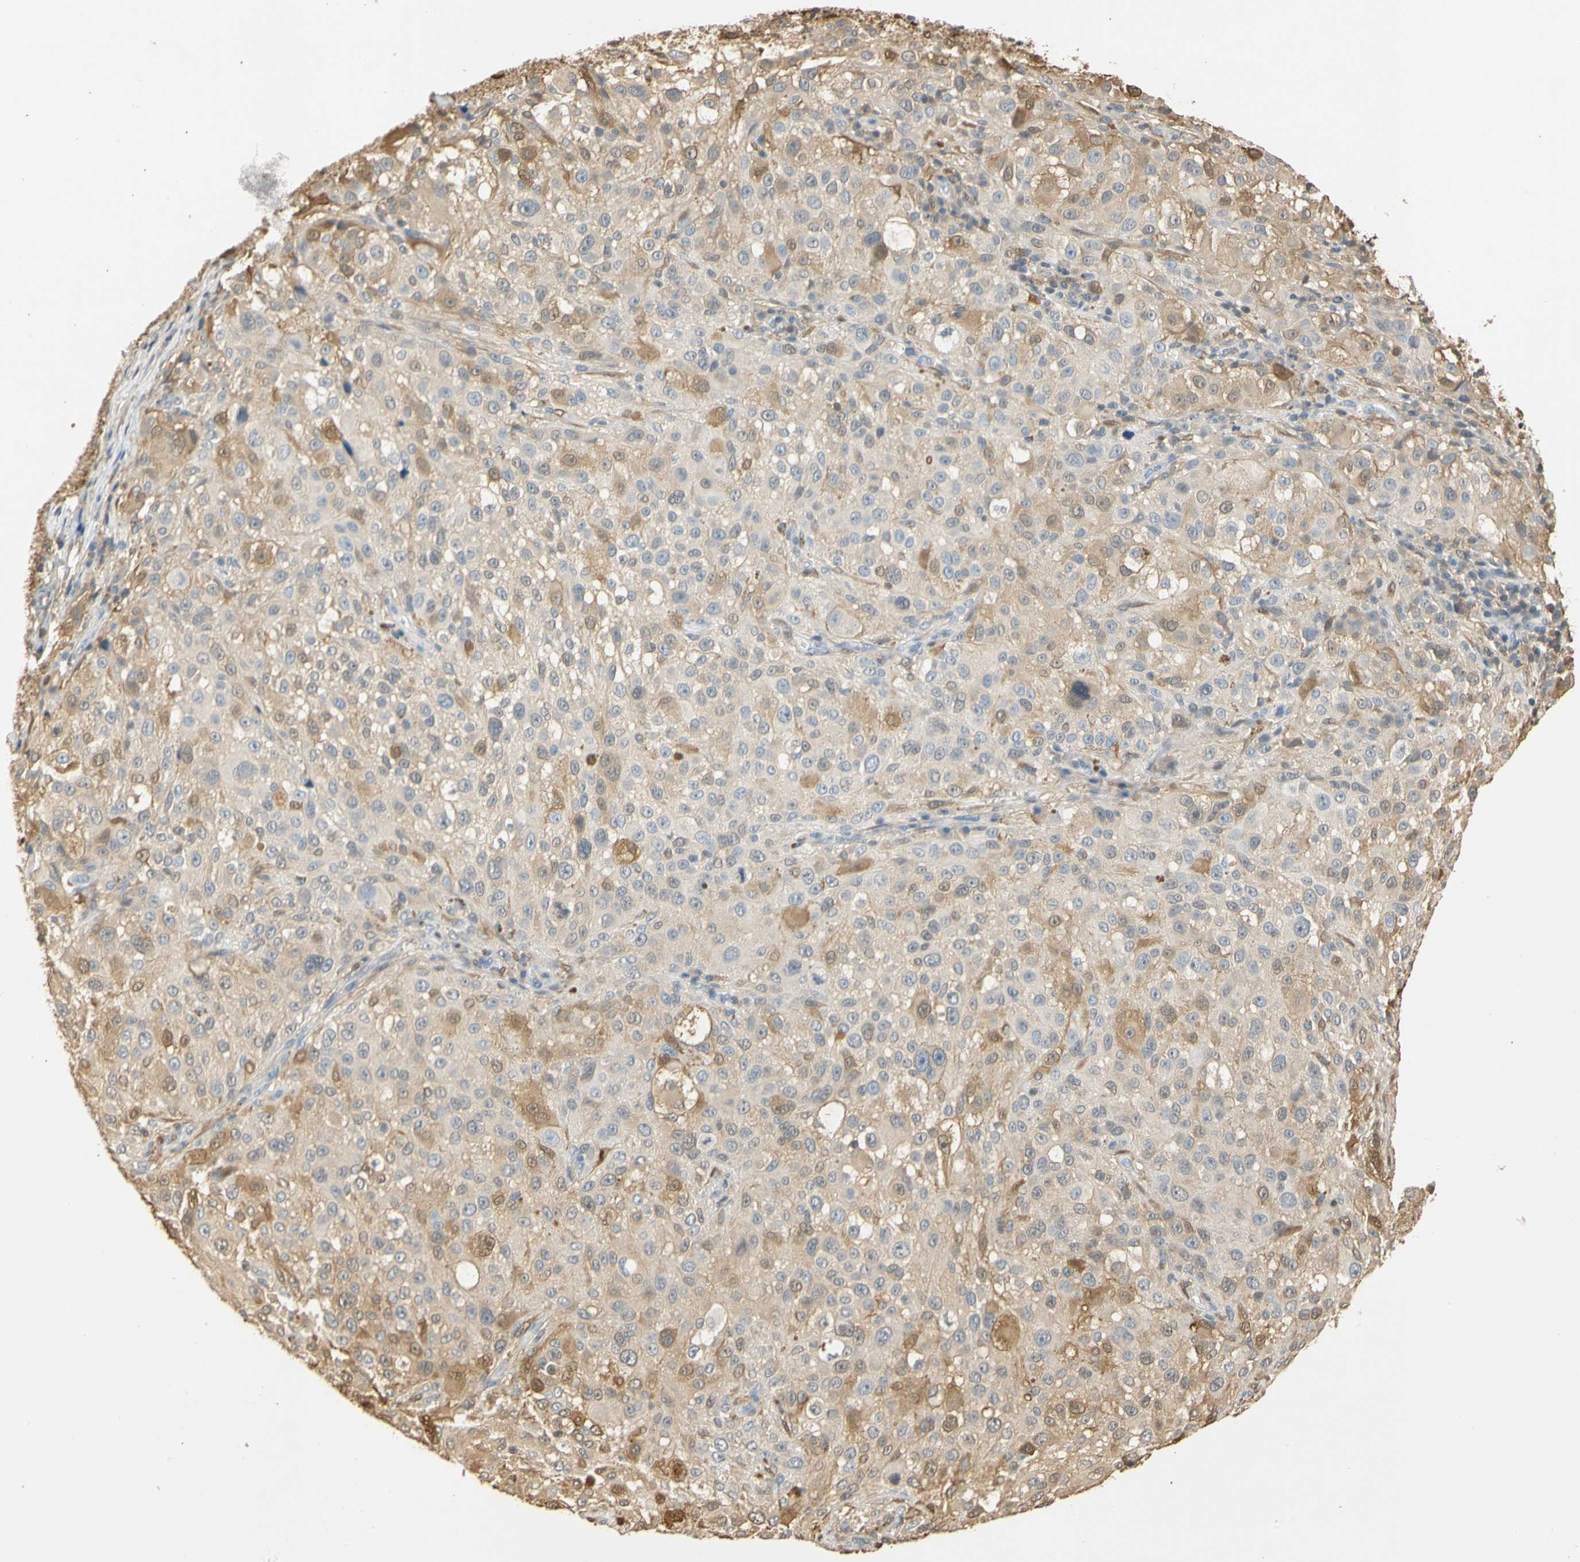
{"staining": {"intensity": "weak", "quantity": ">75%", "location": "cytoplasmic/membranous"}, "tissue": "melanoma", "cell_type": "Tumor cells", "image_type": "cancer", "snomed": [{"axis": "morphology", "description": "Necrosis, NOS"}, {"axis": "morphology", "description": "Malignant melanoma, NOS"}, {"axis": "topography", "description": "Skin"}], "caption": "Immunohistochemical staining of human melanoma exhibits low levels of weak cytoplasmic/membranous staining in about >75% of tumor cells.", "gene": "S100A6", "patient": {"sex": "female", "age": 87}}